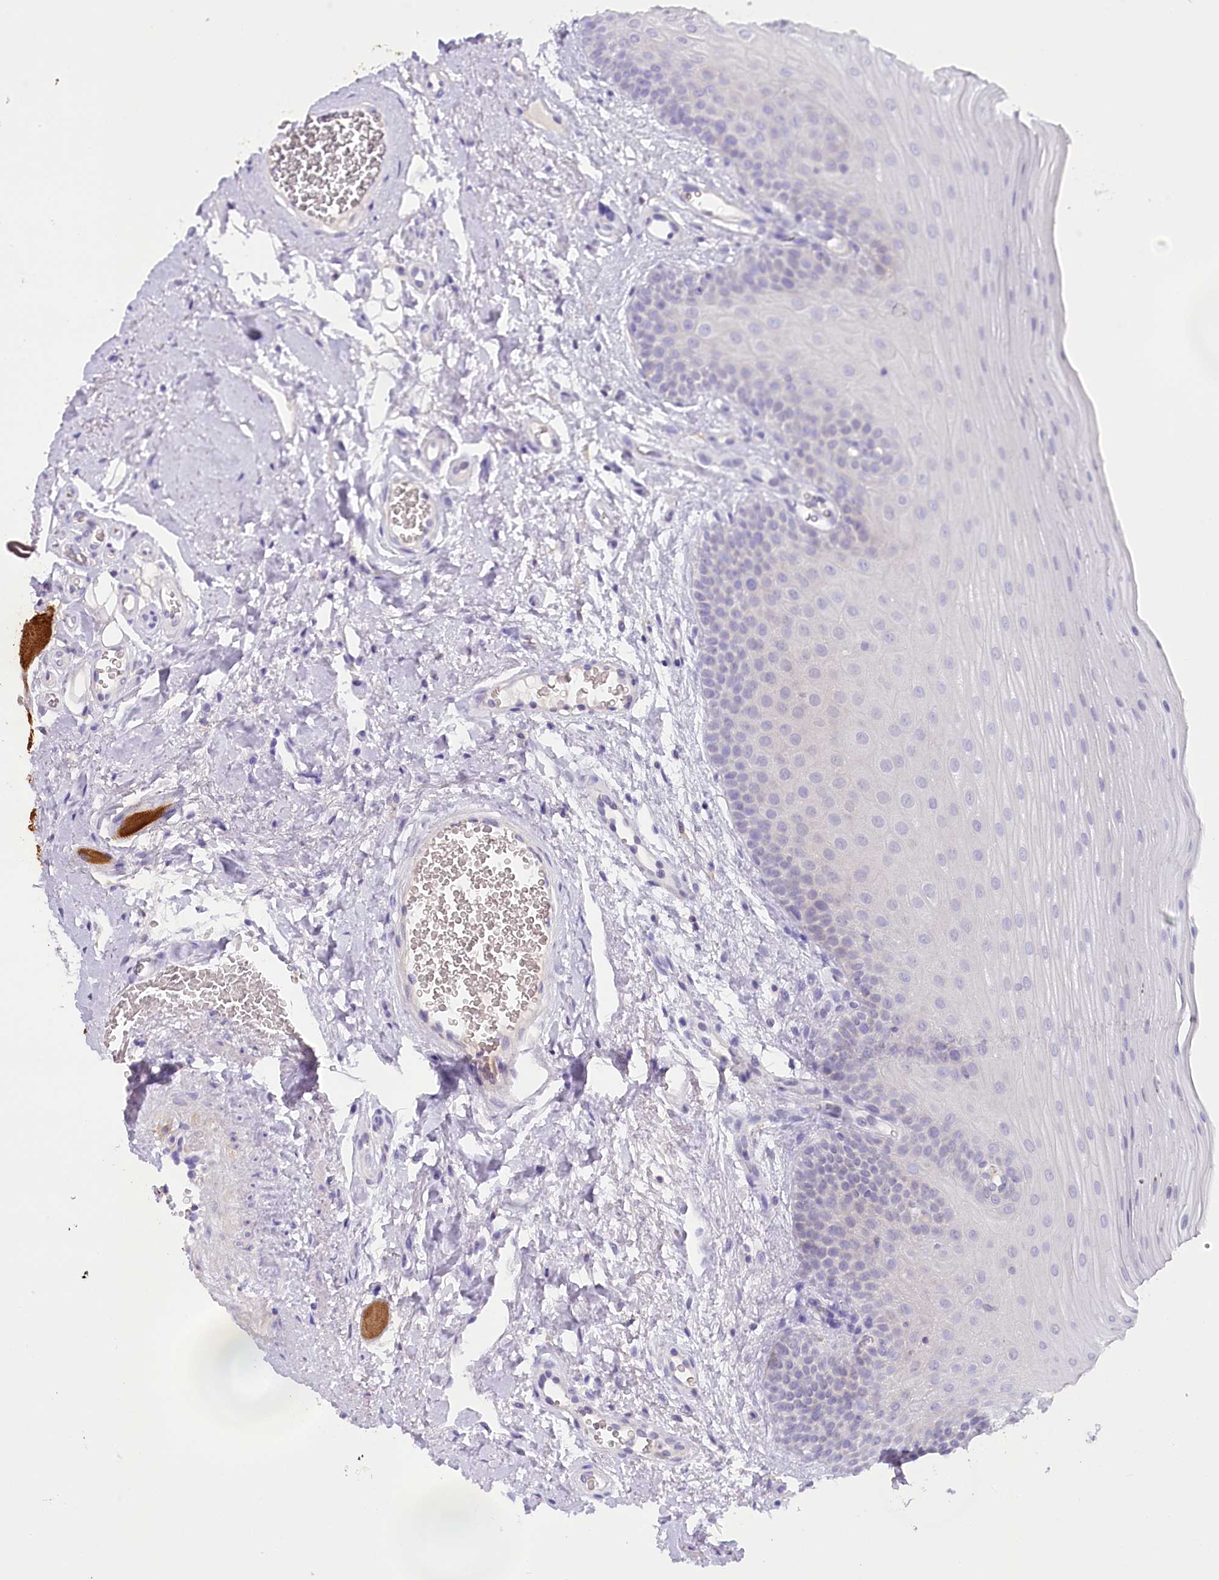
{"staining": {"intensity": "negative", "quantity": "none", "location": "none"}, "tissue": "oral mucosa", "cell_type": "Squamous epithelial cells", "image_type": "normal", "snomed": [{"axis": "morphology", "description": "Normal tissue, NOS"}, {"axis": "topography", "description": "Oral tissue"}], "caption": "A micrograph of oral mucosa stained for a protein displays no brown staining in squamous epithelial cells. (Brightfield microscopy of DAB IHC at high magnification).", "gene": "MYOZ1", "patient": {"sex": "male", "age": 68}}